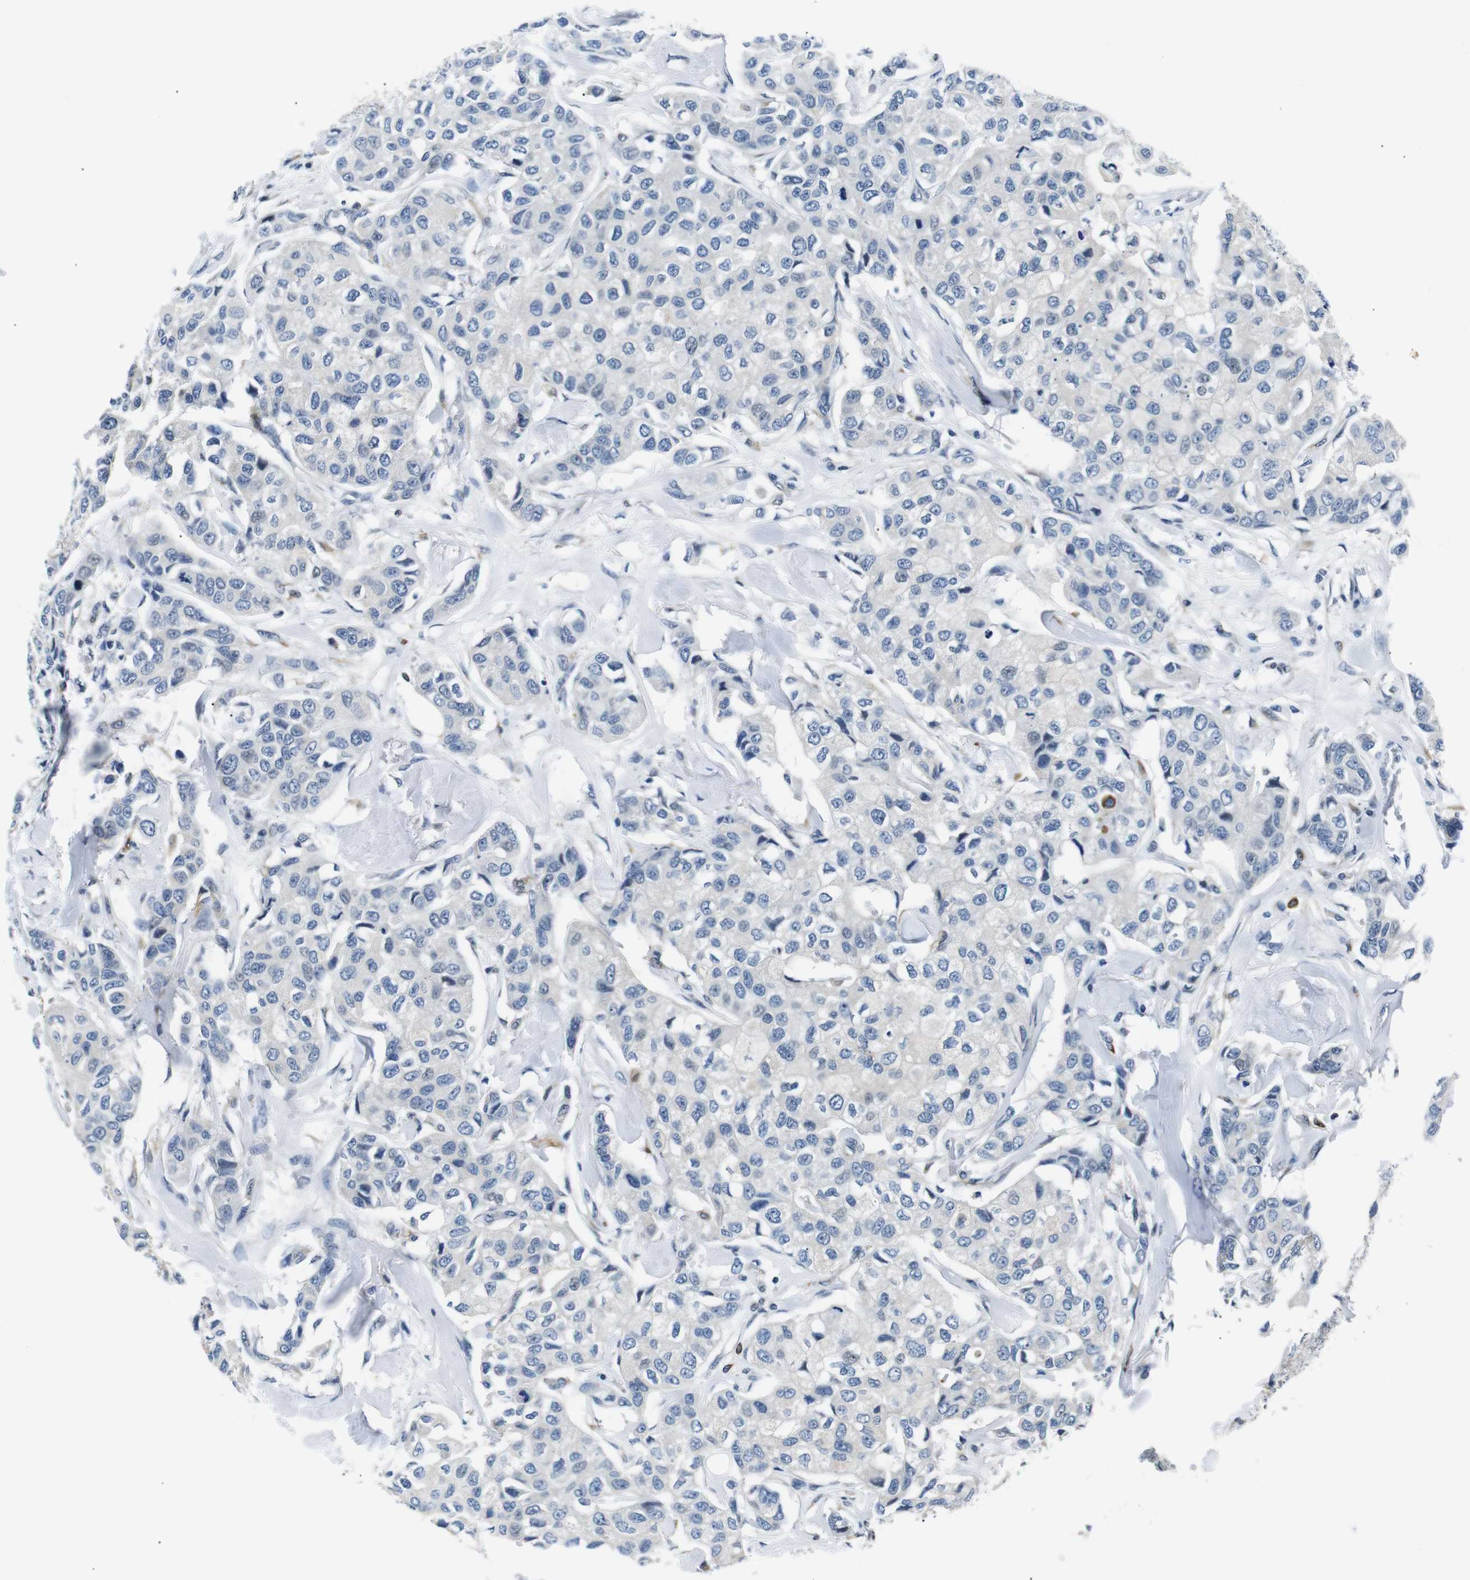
{"staining": {"intensity": "negative", "quantity": "none", "location": "none"}, "tissue": "breast cancer", "cell_type": "Tumor cells", "image_type": "cancer", "snomed": [{"axis": "morphology", "description": "Duct carcinoma"}, {"axis": "topography", "description": "Breast"}], "caption": "This is an immunohistochemistry (IHC) histopathology image of breast infiltrating ductal carcinoma. There is no positivity in tumor cells.", "gene": "TAFA1", "patient": {"sex": "female", "age": 80}}